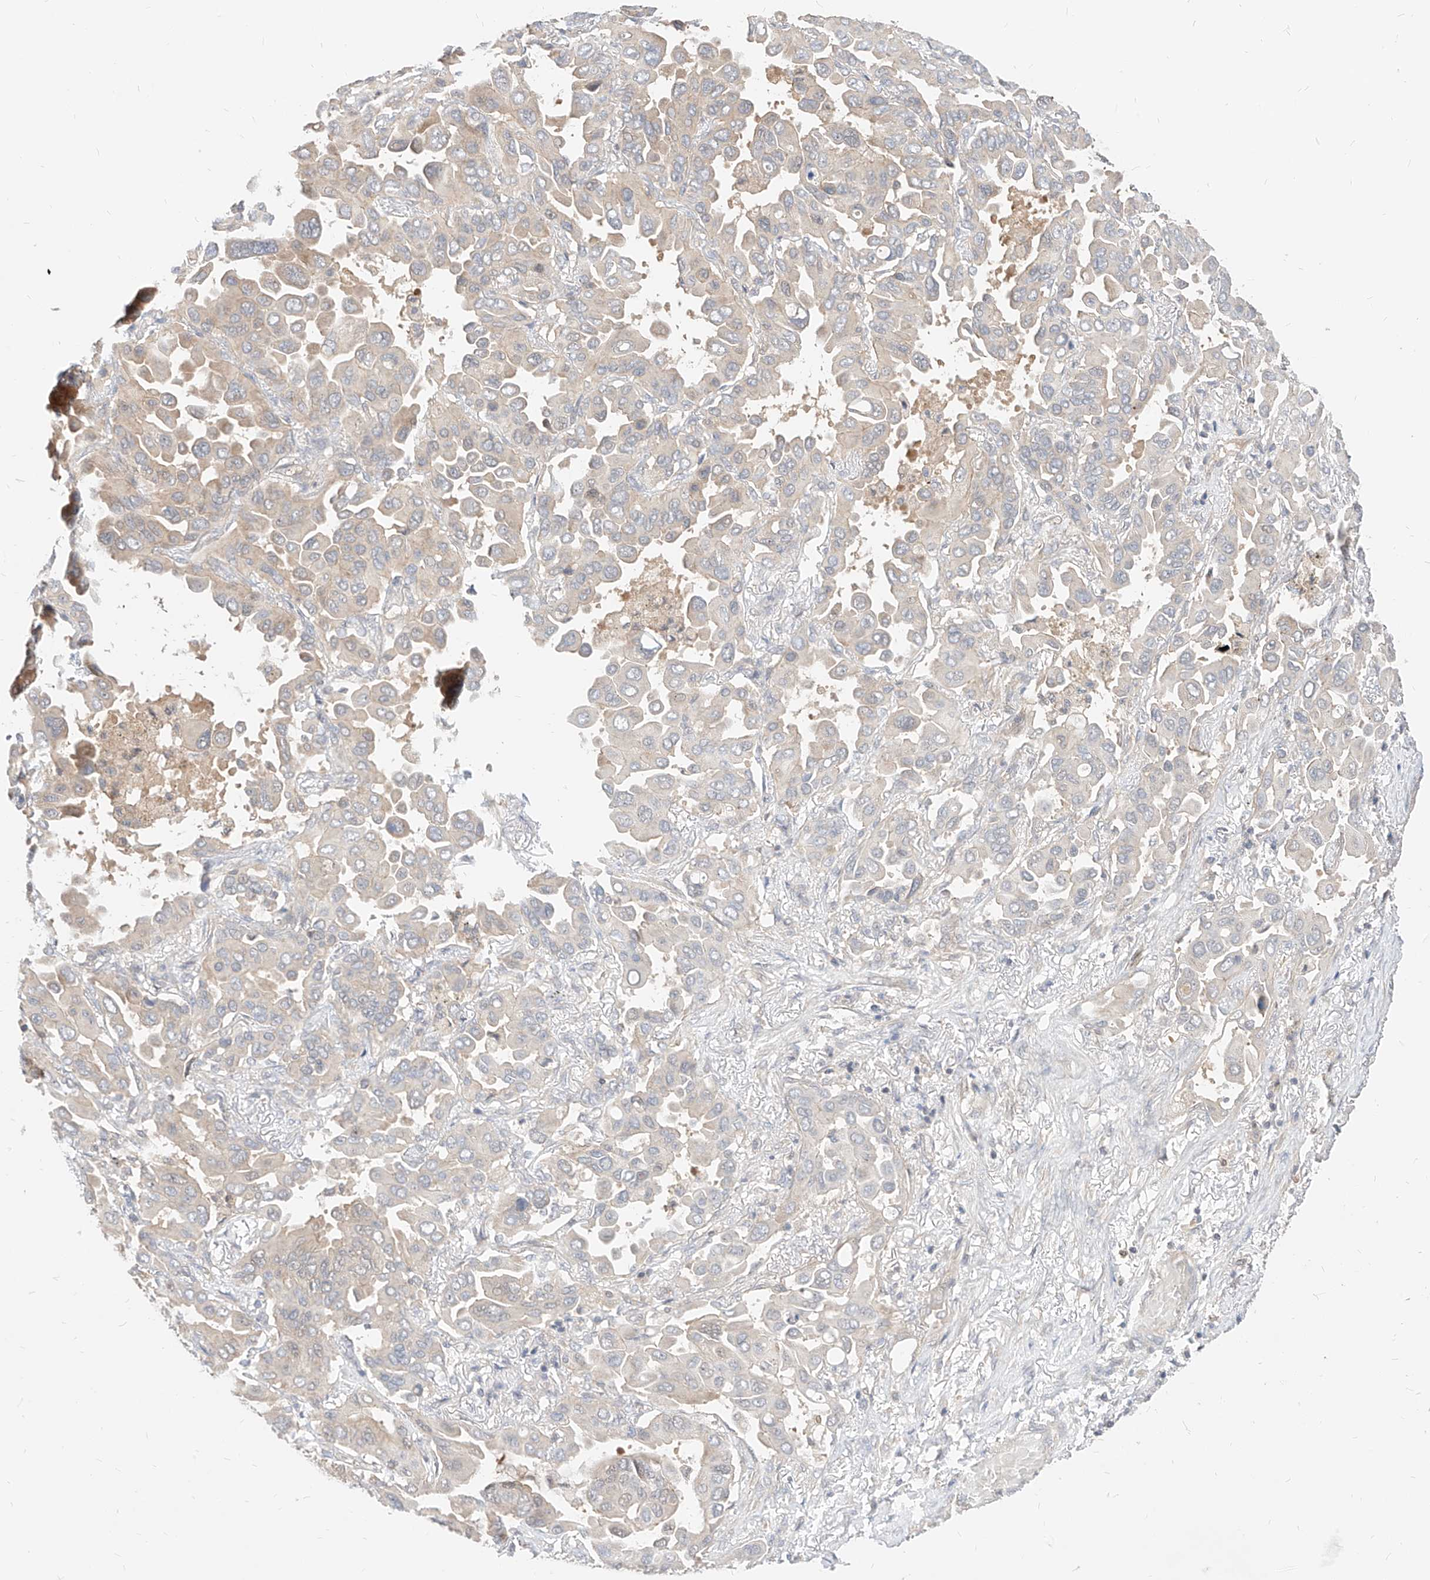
{"staining": {"intensity": "negative", "quantity": "none", "location": "none"}, "tissue": "lung cancer", "cell_type": "Tumor cells", "image_type": "cancer", "snomed": [{"axis": "morphology", "description": "Adenocarcinoma, NOS"}, {"axis": "topography", "description": "Lung"}], "caption": "Immunohistochemistry of lung cancer reveals no positivity in tumor cells. The staining was performed using DAB (3,3'-diaminobenzidine) to visualize the protein expression in brown, while the nuclei were stained in blue with hematoxylin (Magnification: 20x).", "gene": "TSNAX", "patient": {"sex": "male", "age": 64}}